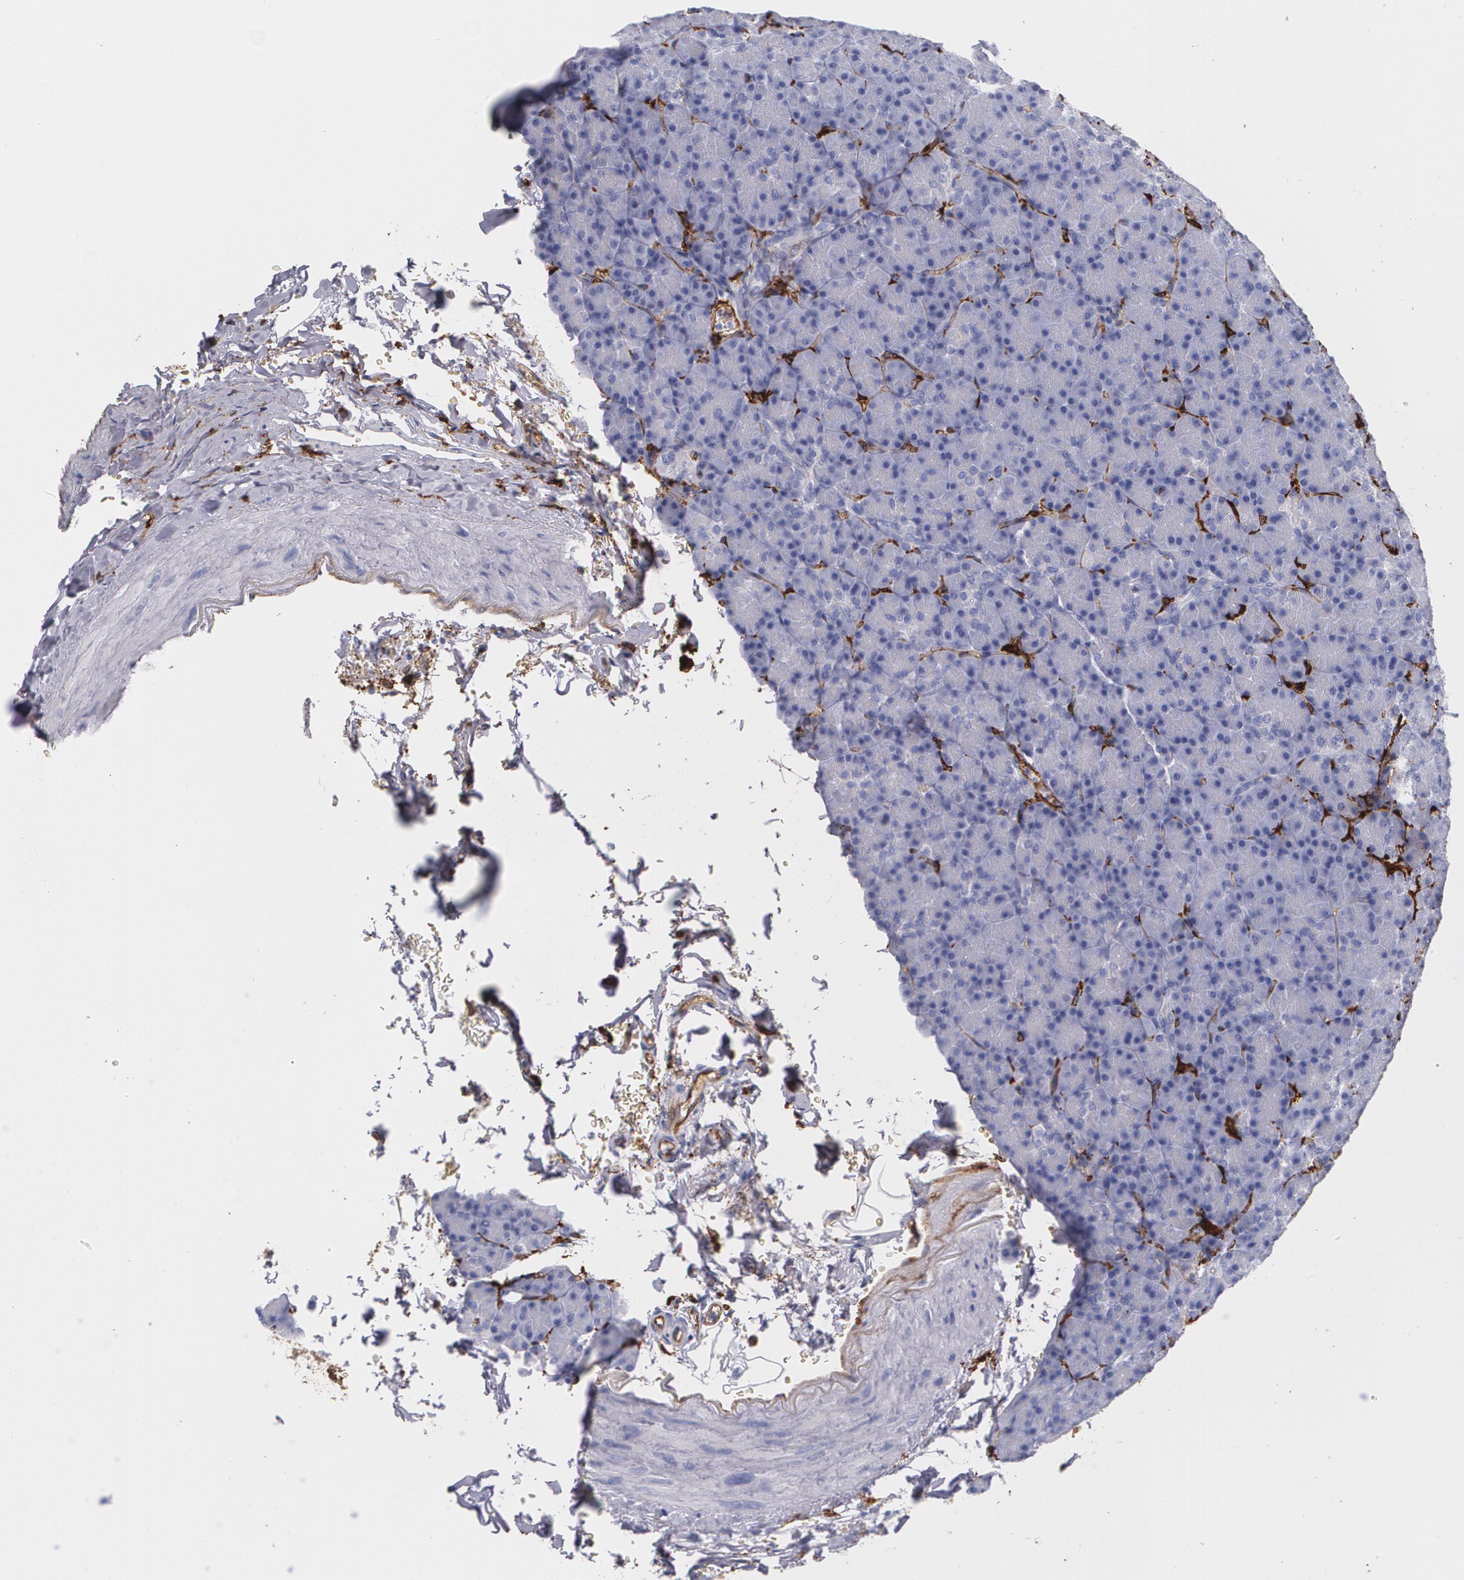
{"staining": {"intensity": "weak", "quantity": ">75%", "location": "cytoplasmic/membranous"}, "tissue": "pancreas", "cell_type": "Exocrine glandular cells", "image_type": "normal", "snomed": [{"axis": "morphology", "description": "Normal tissue, NOS"}, {"axis": "topography", "description": "Pancreas"}], "caption": "Protein staining by immunohistochemistry (IHC) shows weak cytoplasmic/membranous positivity in approximately >75% of exocrine glandular cells in unremarkable pancreas. (Stains: DAB in brown, nuclei in blue, Microscopy: brightfield microscopy at high magnification).", "gene": "HLA", "patient": {"sex": "female", "age": 43}}